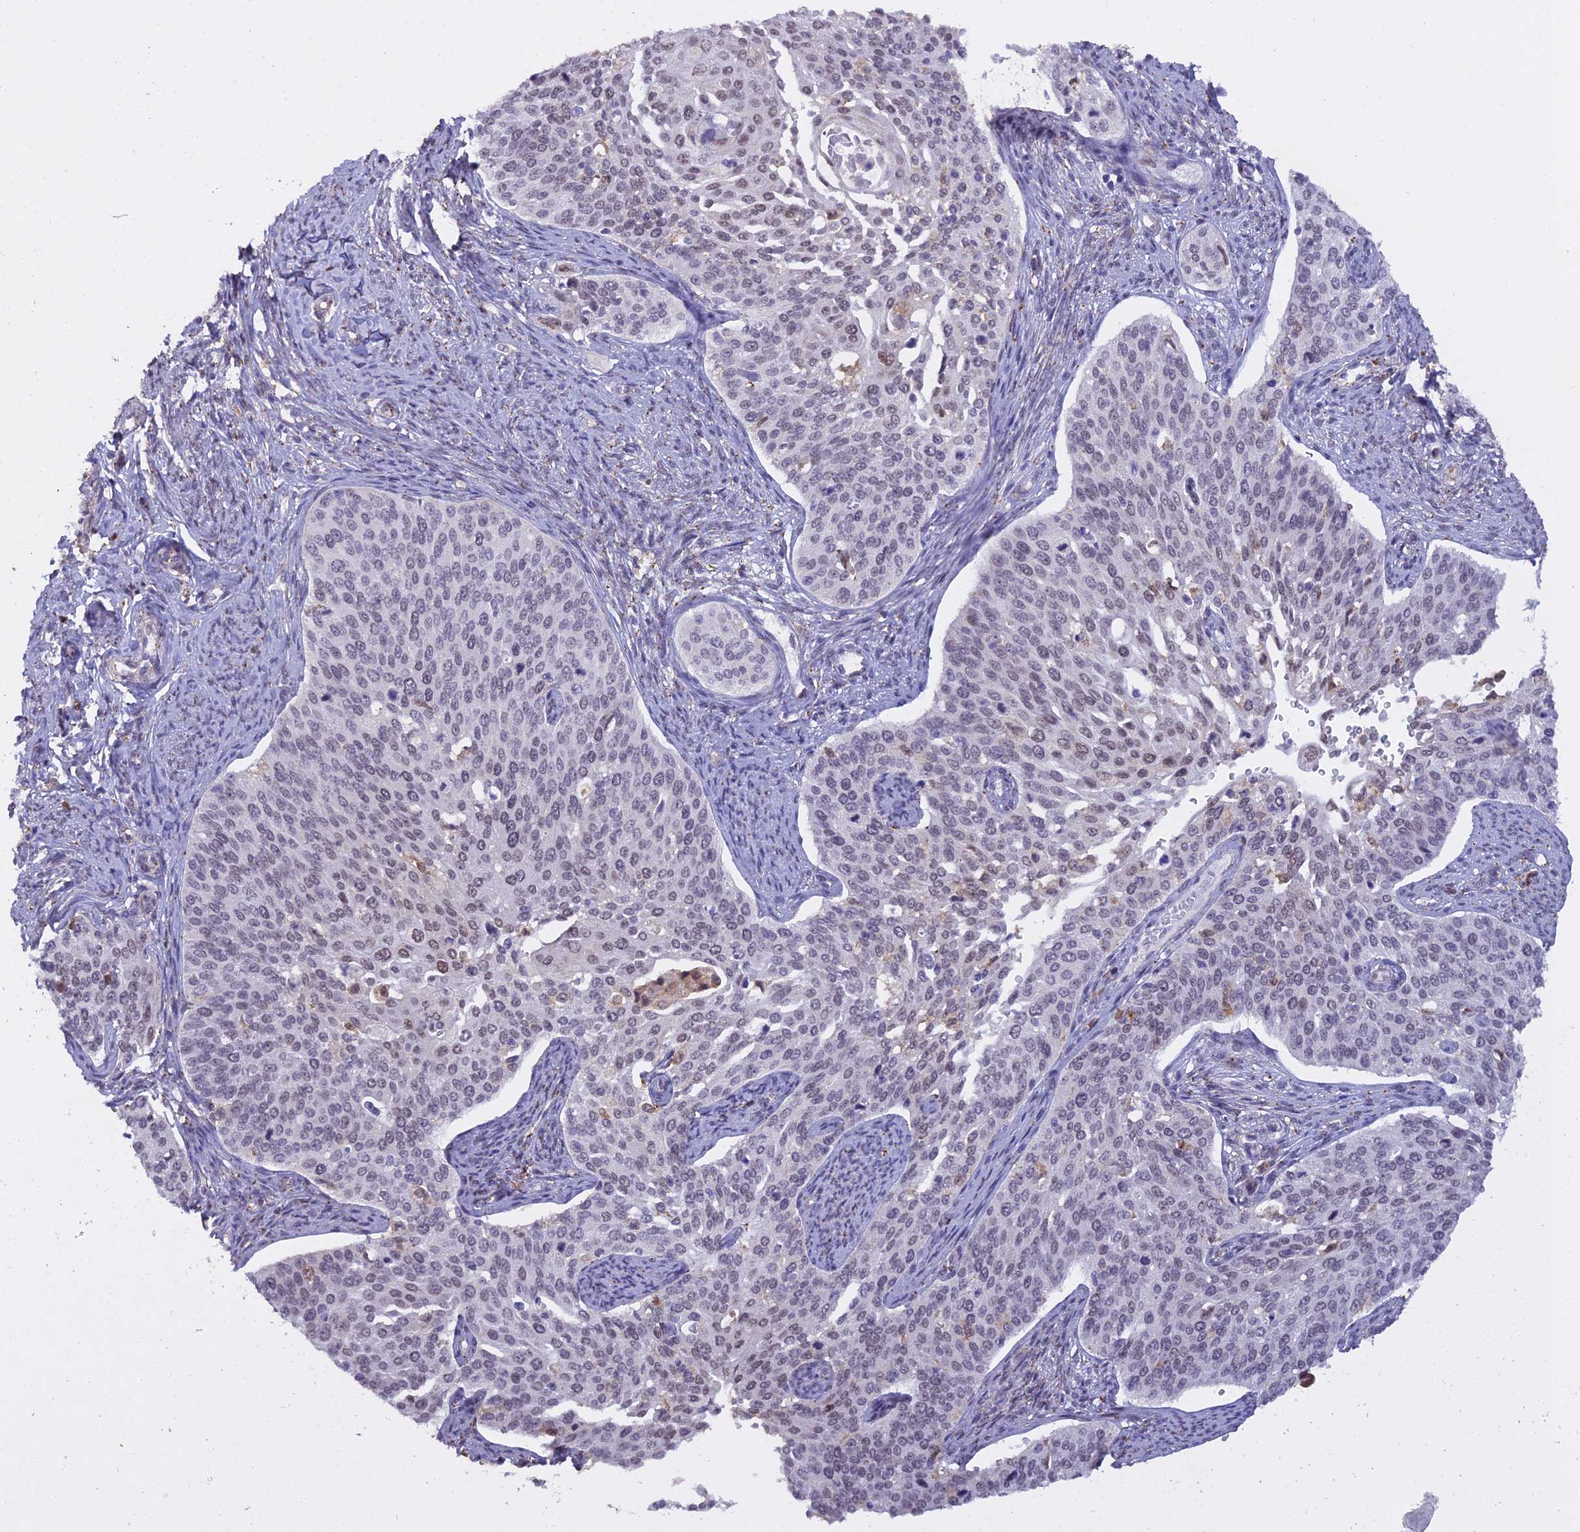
{"staining": {"intensity": "weak", "quantity": "<25%", "location": "nuclear"}, "tissue": "cervical cancer", "cell_type": "Tumor cells", "image_type": "cancer", "snomed": [{"axis": "morphology", "description": "Squamous cell carcinoma, NOS"}, {"axis": "topography", "description": "Cervix"}], "caption": "This is an immunohistochemistry (IHC) micrograph of squamous cell carcinoma (cervical). There is no positivity in tumor cells.", "gene": "BLNK", "patient": {"sex": "female", "age": 44}}